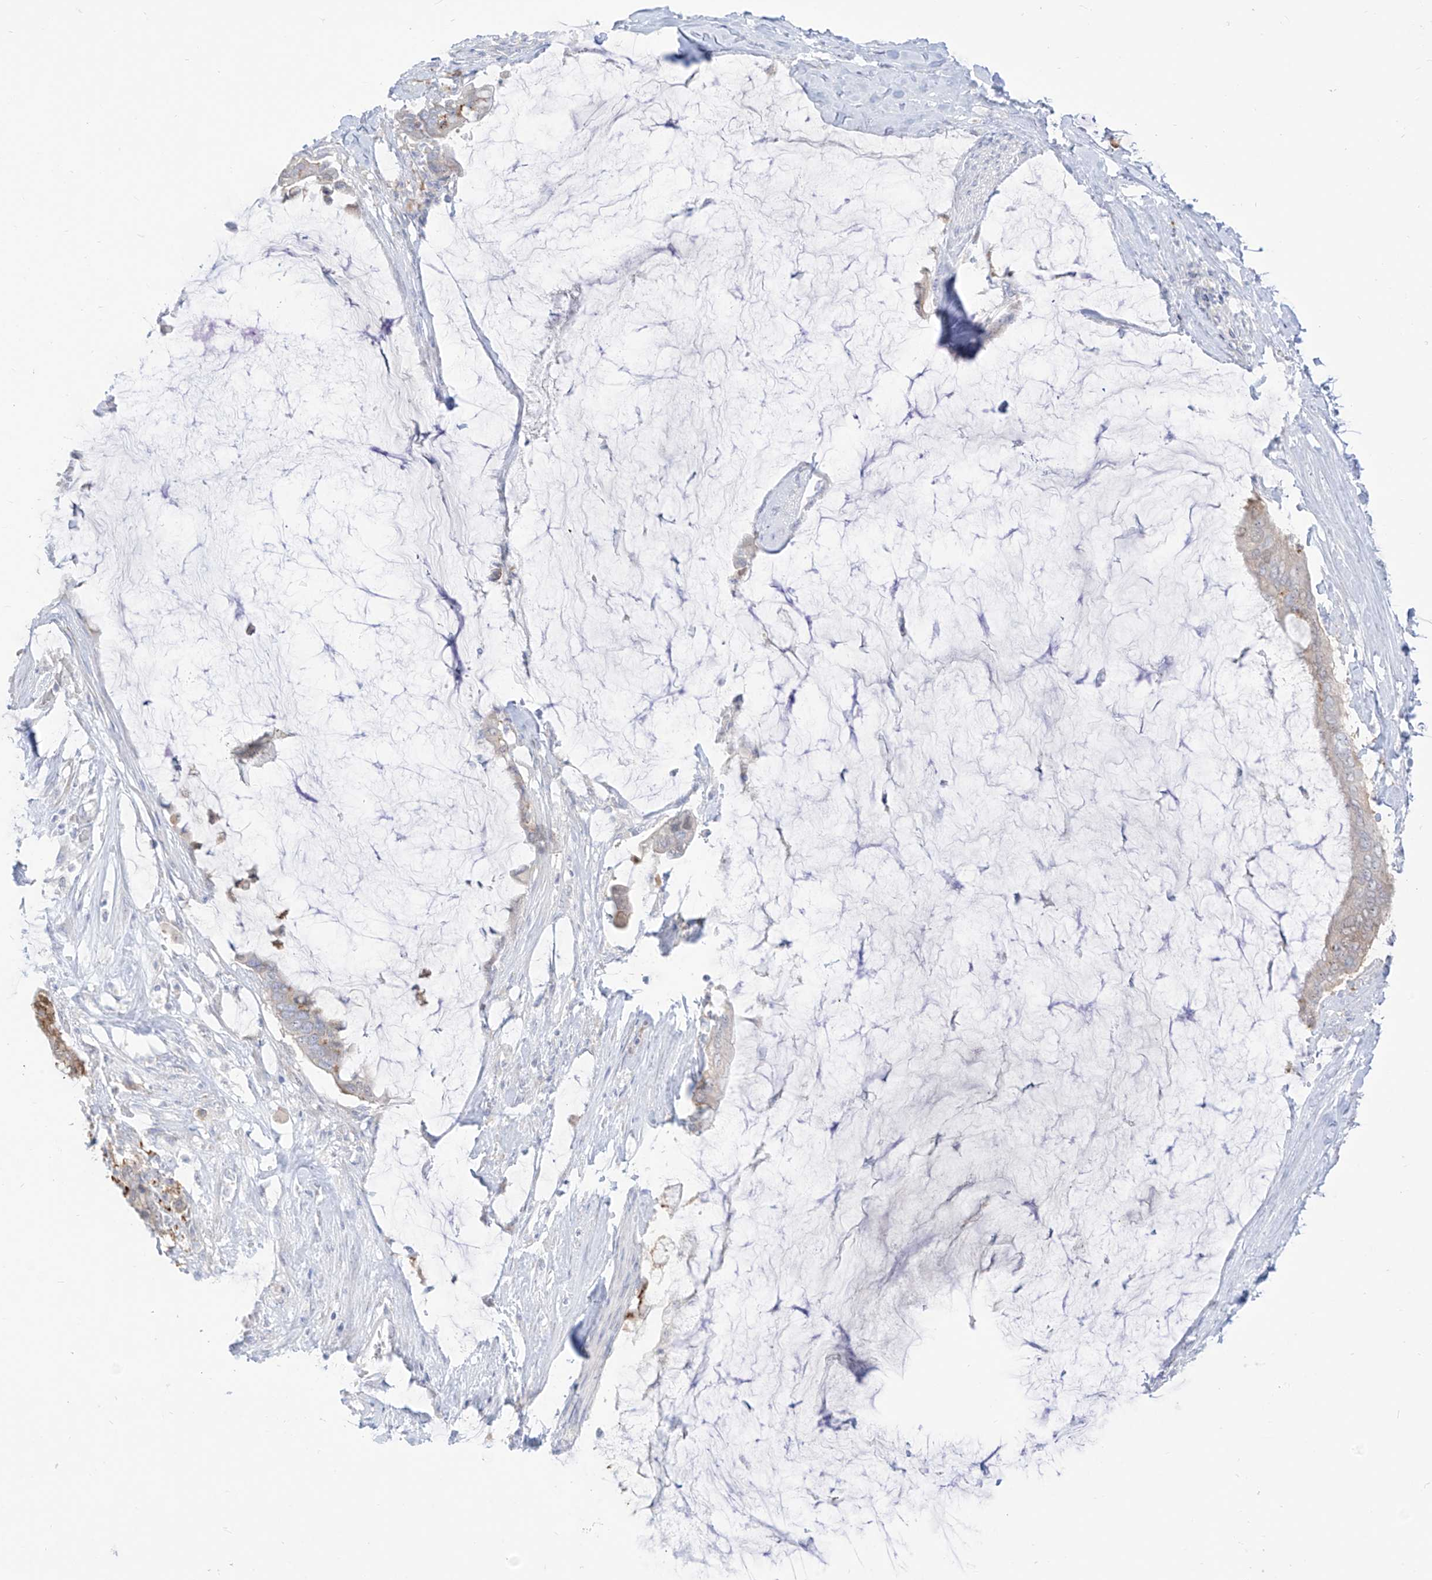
{"staining": {"intensity": "negative", "quantity": "none", "location": "none"}, "tissue": "pancreatic cancer", "cell_type": "Tumor cells", "image_type": "cancer", "snomed": [{"axis": "morphology", "description": "Adenocarcinoma, NOS"}, {"axis": "topography", "description": "Pancreas"}], "caption": "Immunohistochemical staining of adenocarcinoma (pancreatic) reveals no significant positivity in tumor cells.", "gene": "SYTL3", "patient": {"sex": "male", "age": 41}}